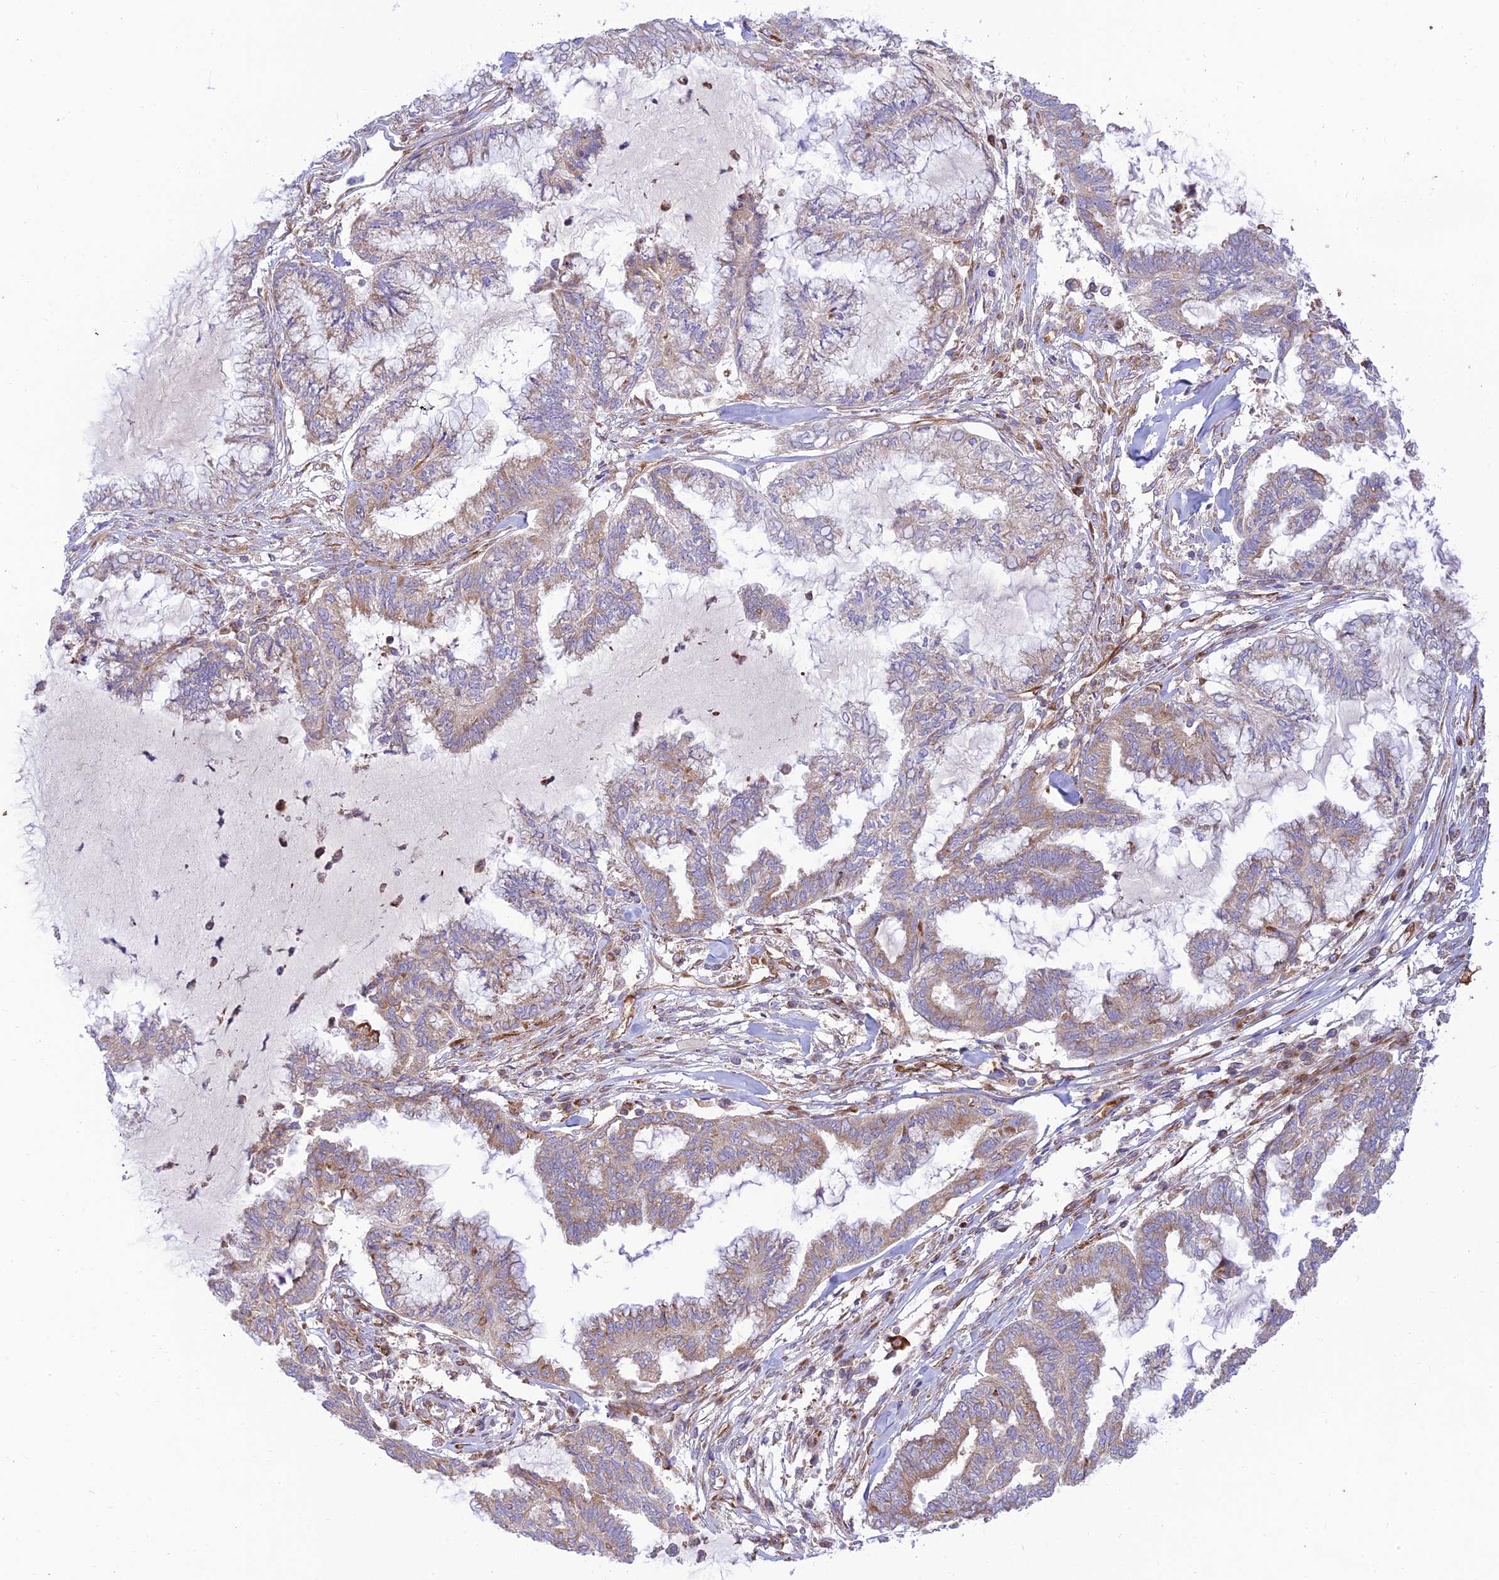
{"staining": {"intensity": "weak", "quantity": "25%-75%", "location": "cytoplasmic/membranous"}, "tissue": "endometrial cancer", "cell_type": "Tumor cells", "image_type": "cancer", "snomed": [{"axis": "morphology", "description": "Adenocarcinoma, NOS"}, {"axis": "topography", "description": "Endometrium"}], "caption": "Protein positivity by immunohistochemistry (IHC) demonstrates weak cytoplasmic/membranous positivity in about 25%-75% of tumor cells in endometrial cancer (adenocarcinoma). The protein of interest is stained brown, and the nuclei are stained in blue (DAB IHC with brightfield microscopy, high magnification).", "gene": "PIMREG", "patient": {"sex": "female", "age": 86}}